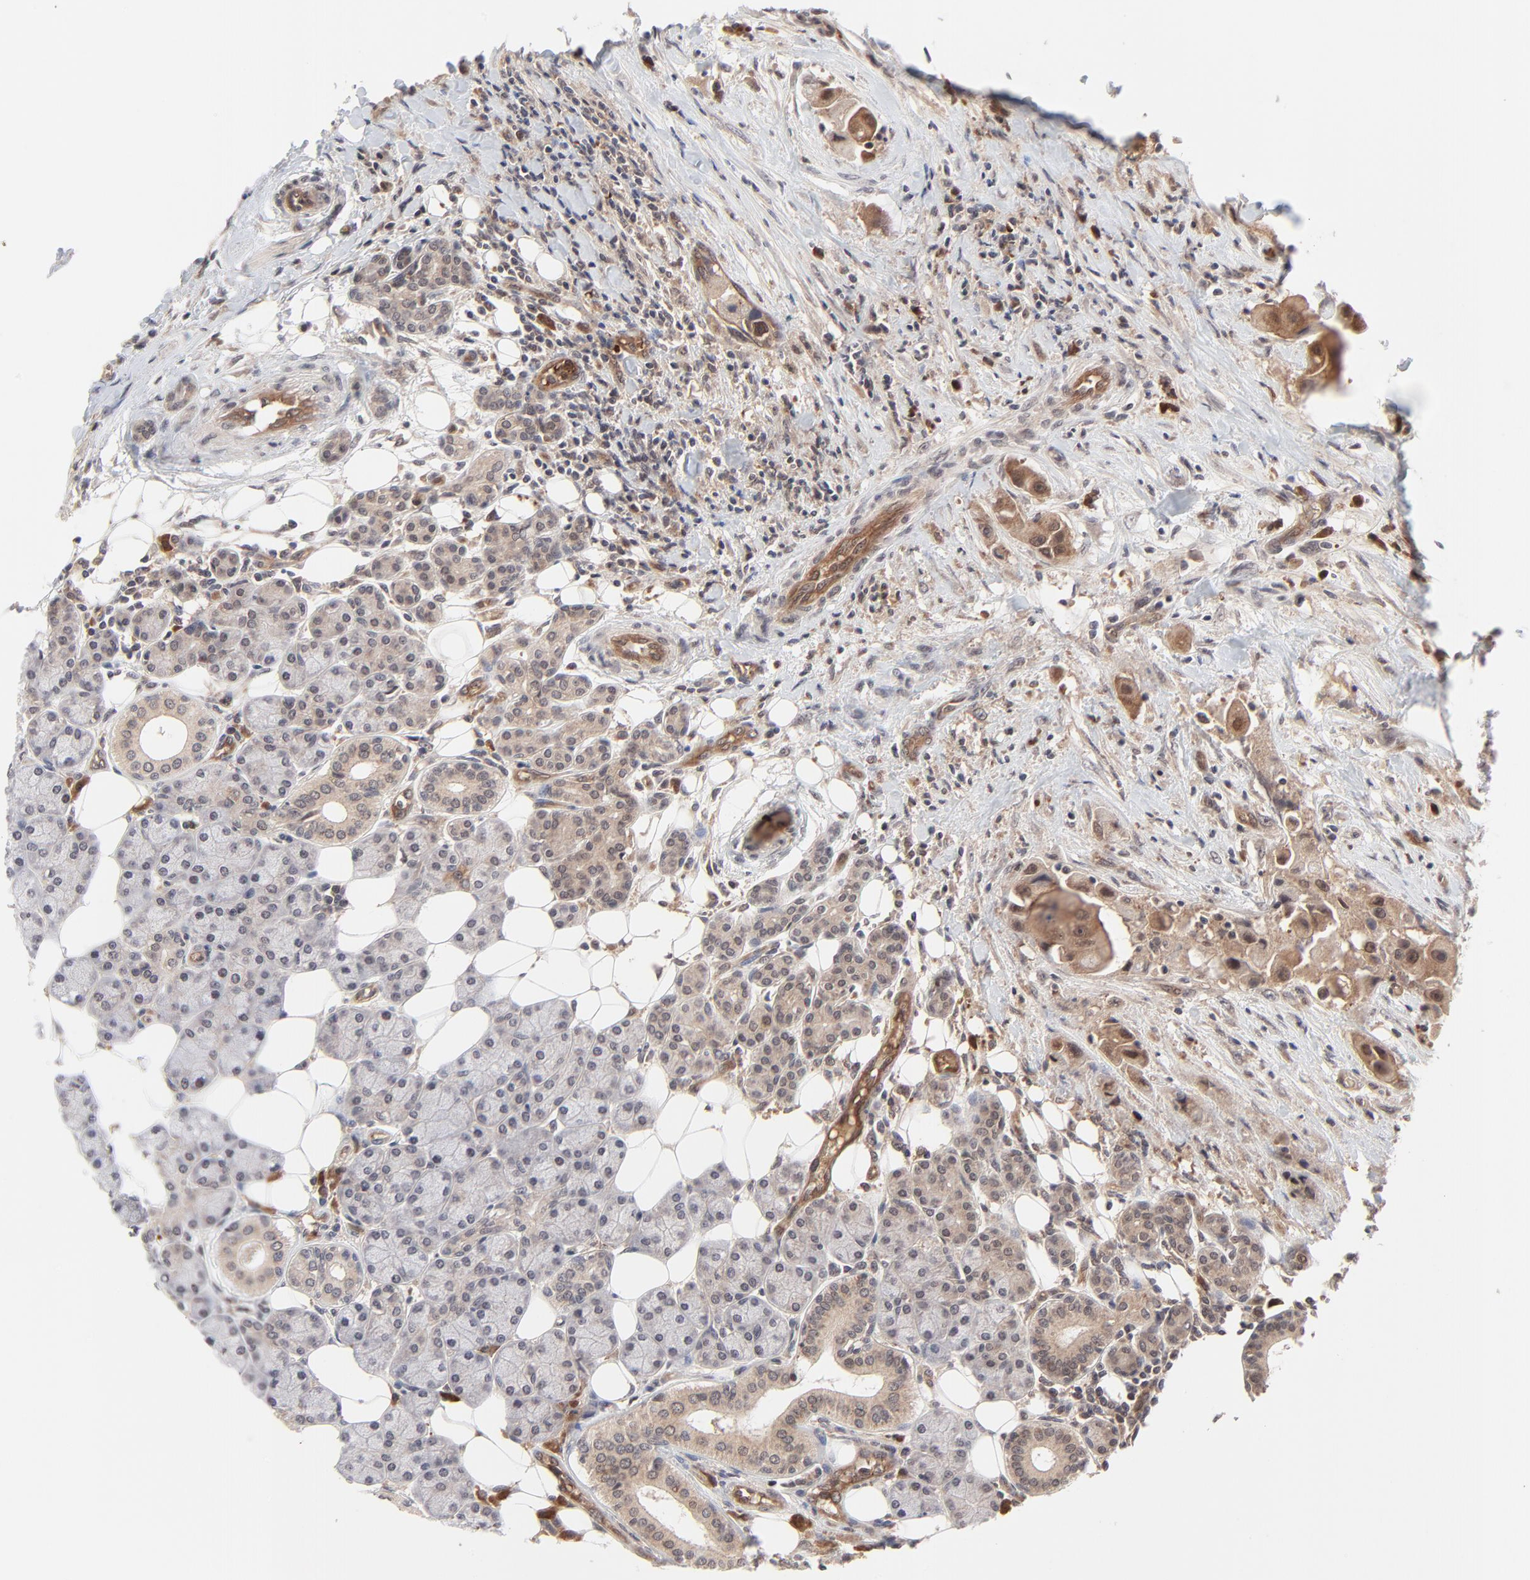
{"staining": {"intensity": "moderate", "quantity": ">75%", "location": "cytoplasmic/membranous,nuclear"}, "tissue": "head and neck cancer", "cell_type": "Tumor cells", "image_type": "cancer", "snomed": [{"axis": "morphology", "description": "Normal tissue, NOS"}, {"axis": "morphology", "description": "Adenocarcinoma, NOS"}, {"axis": "topography", "description": "Salivary gland"}, {"axis": "topography", "description": "Head-Neck"}], "caption": "Immunohistochemistry (IHC) of head and neck cancer reveals medium levels of moderate cytoplasmic/membranous and nuclear expression in about >75% of tumor cells.", "gene": "CASP10", "patient": {"sex": "male", "age": 80}}